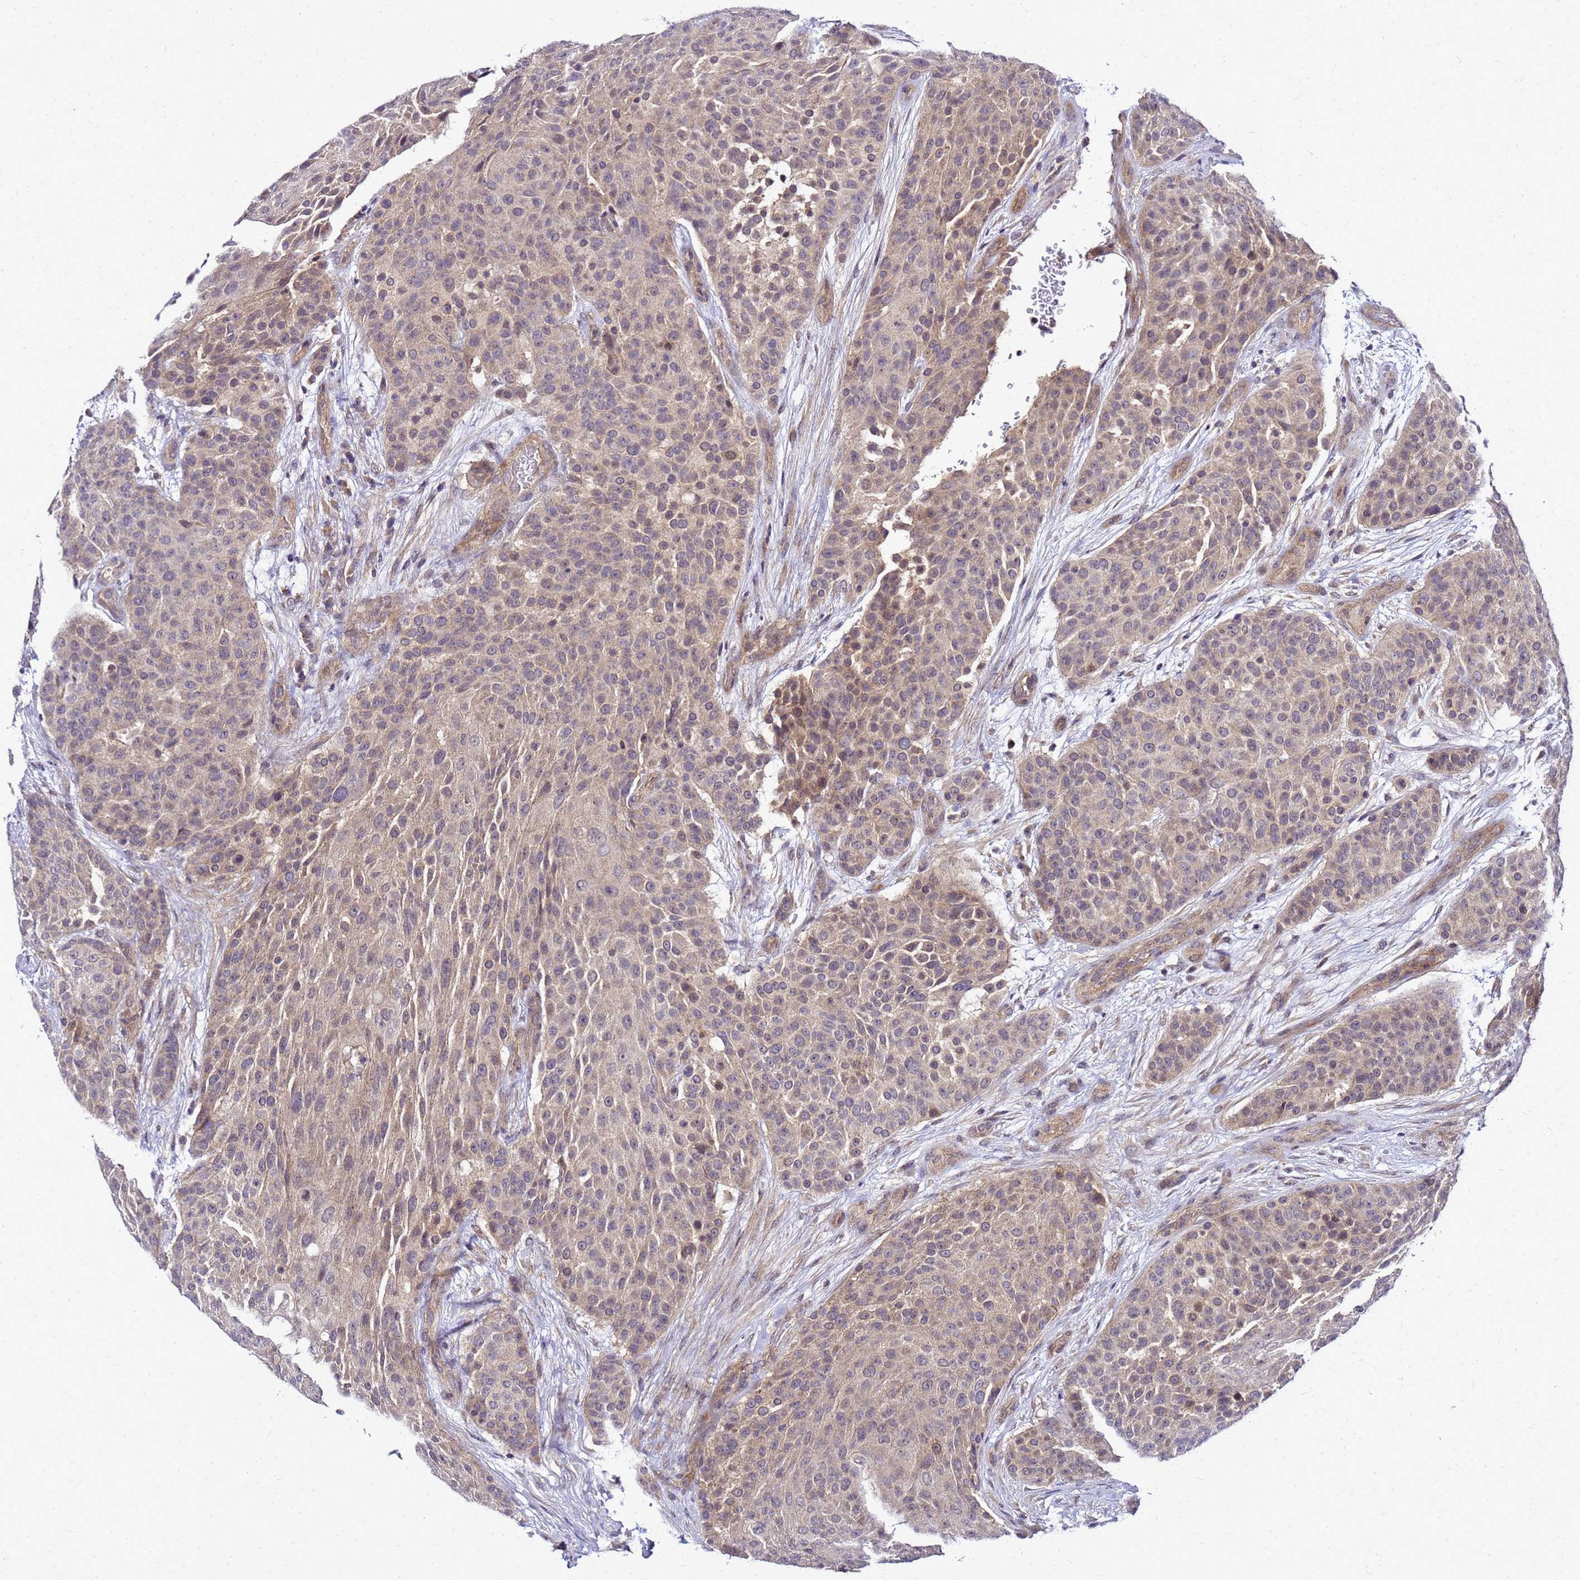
{"staining": {"intensity": "weak", "quantity": ">75%", "location": "cytoplasmic/membranous"}, "tissue": "urothelial cancer", "cell_type": "Tumor cells", "image_type": "cancer", "snomed": [{"axis": "morphology", "description": "Urothelial carcinoma, High grade"}, {"axis": "topography", "description": "Urinary bladder"}], "caption": "IHC of human urothelial carcinoma (high-grade) reveals low levels of weak cytoplasmic/membranous expression in approximately >75% of tumor cells. The protein is shown in brown color, while the nuclei are stained blue.", "gene": "SAT1", "patient": {"sex": "female", "age": 63}}